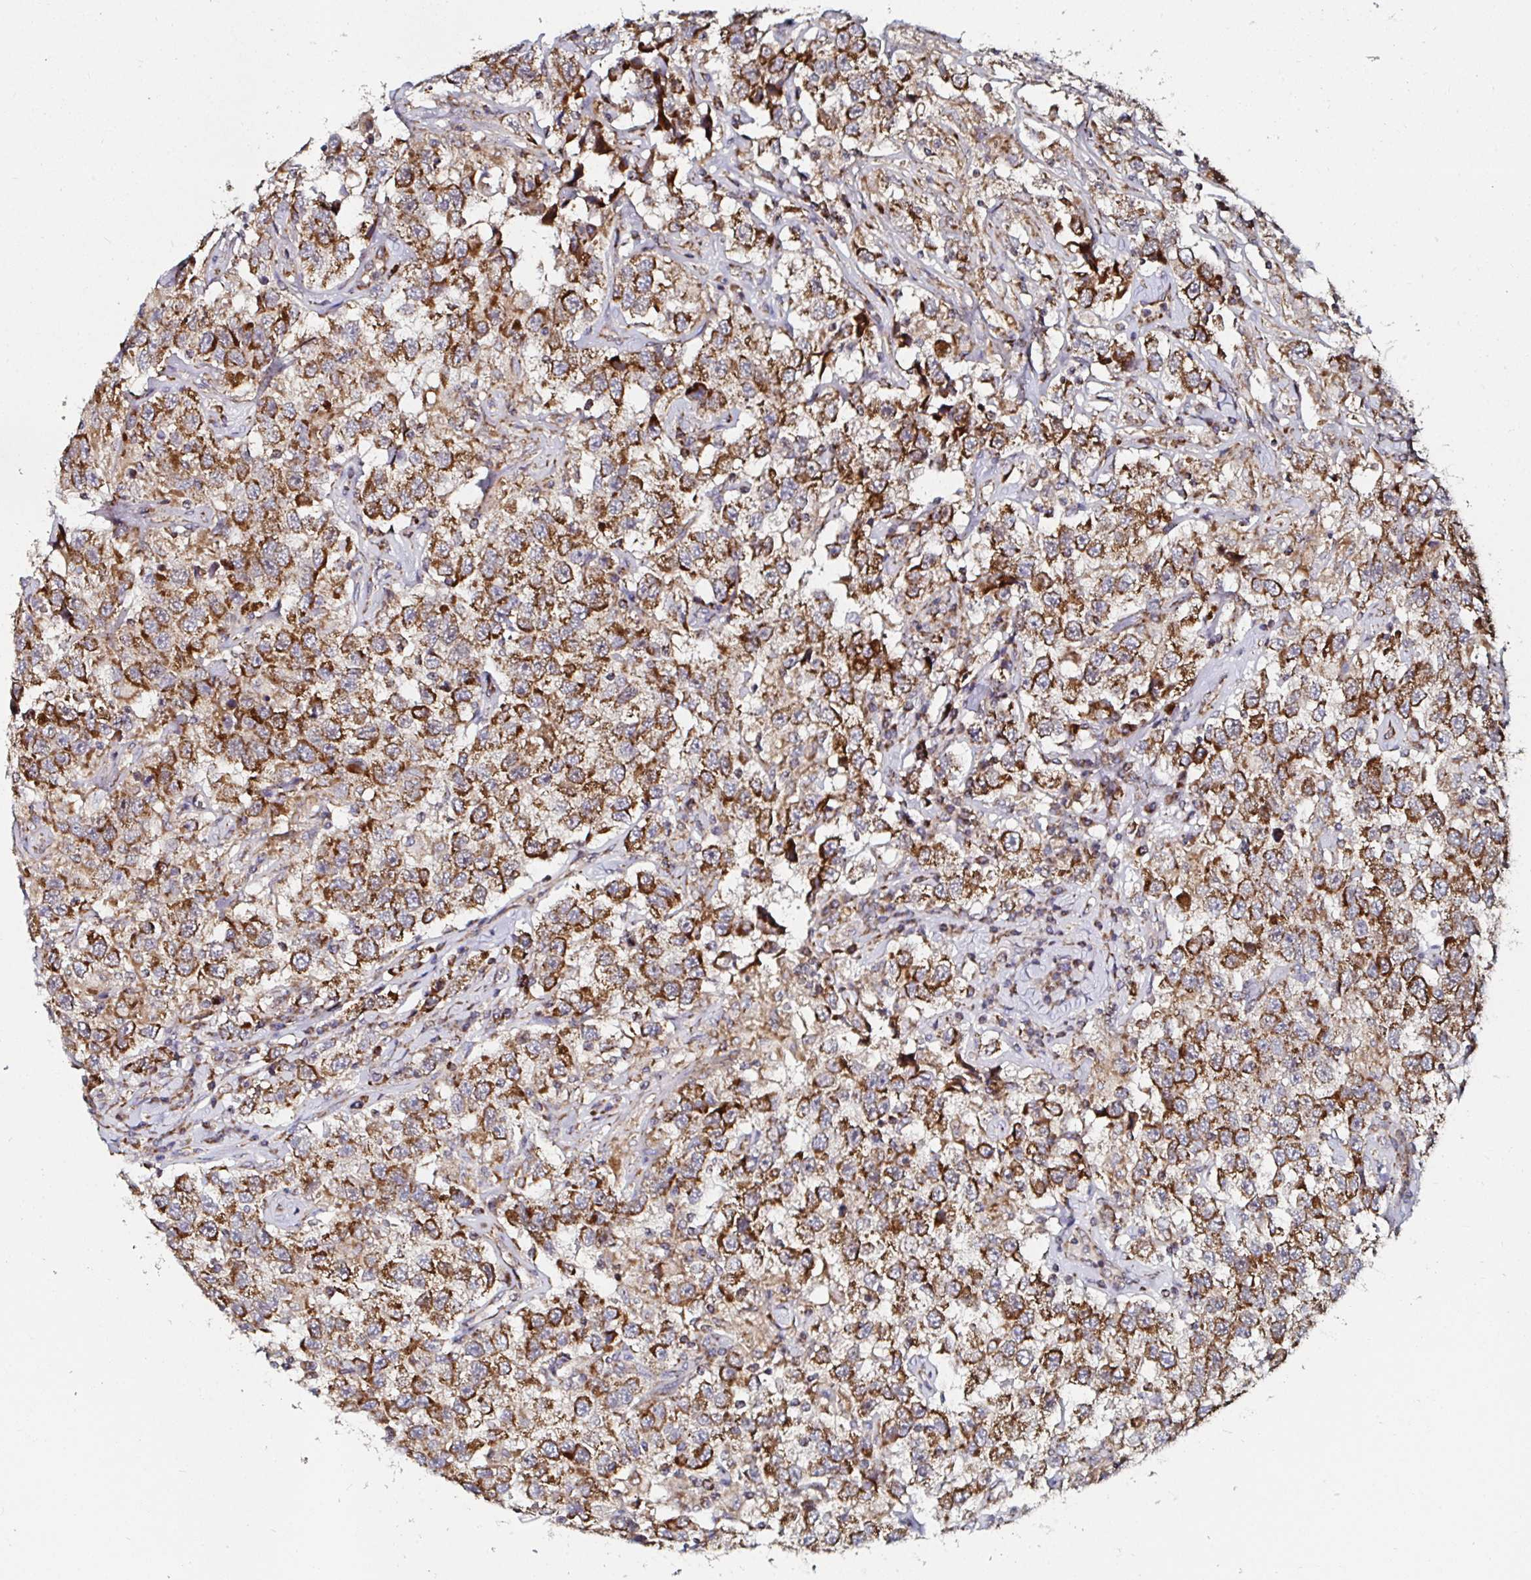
{"staining": {"intensity": "strong", "quantity": ">75%", "location": "cytoplasmic/membranous"}, "tissue": "testis cancer", "cell_type": "Tumor cells", "image_type": "cancer", "snomed": [{"axis": "morphology", "description": "Seminoma, NOS"}, {"axis": "topography", "description": "Testis"}], "caption": "There is high levels of strong cytoplasmic/membranous expression in tumor cells of testis cancer, as demonstrated by immunohistochemical staining (brown color).", "gene": "ATAD3B", "patient": {"sex": "male", "age": 41}}